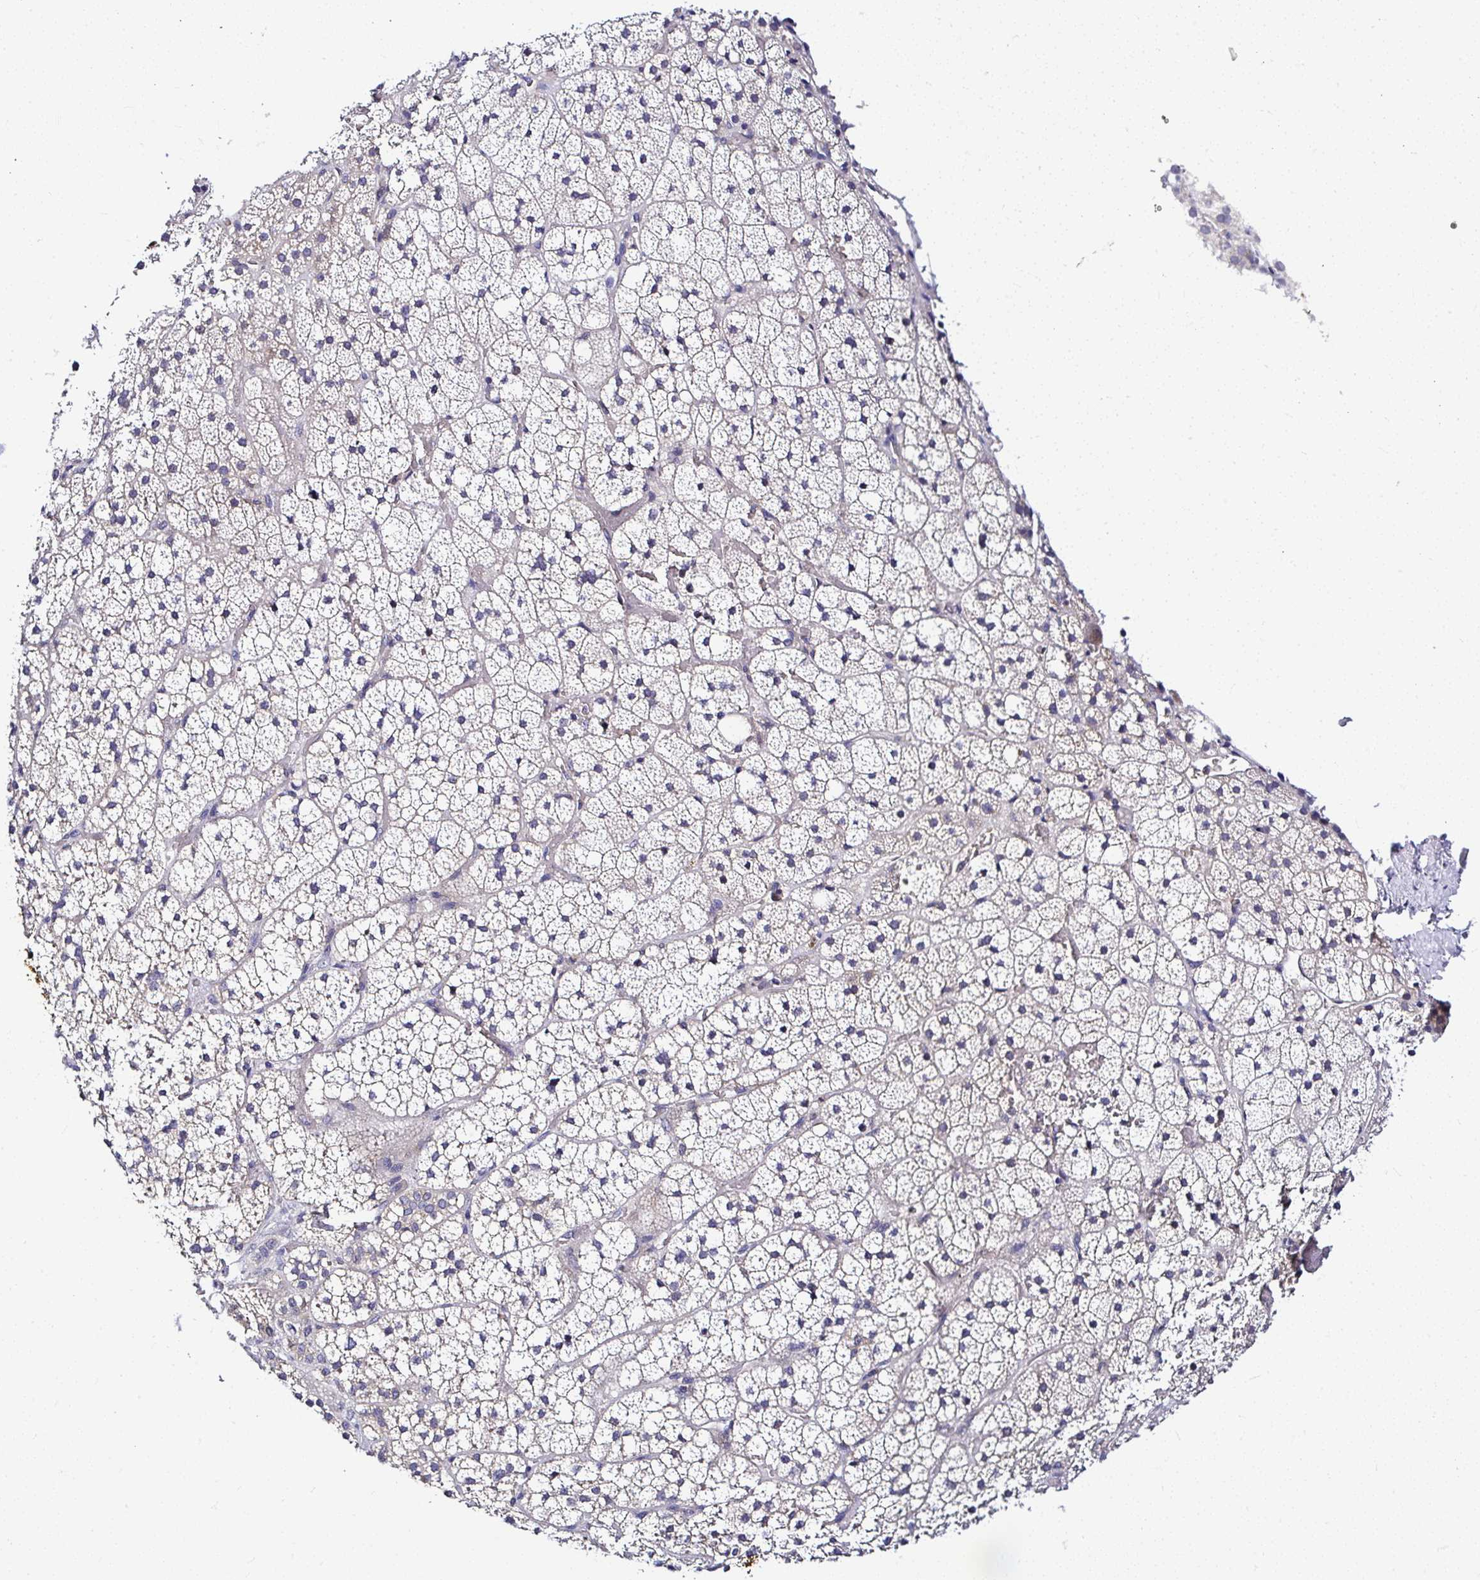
{"staining": {"intensity": "negative", "quantity": "none", "location": "none"}, "tissue": "adrenal gland", "cell_type": "Glandular cells", "image_type": "normal", "snomed": [{"axis": "morphology", "description": "Normal tissue, NOS"}, {"axis": "topography", "description": "Adrenal gland"}], "caption": "Image shows no protein positivity in glandular cells of benign adrenal gland.", "gene": "DEPDC5", "patient": {"sex": "male", "age": 53}}